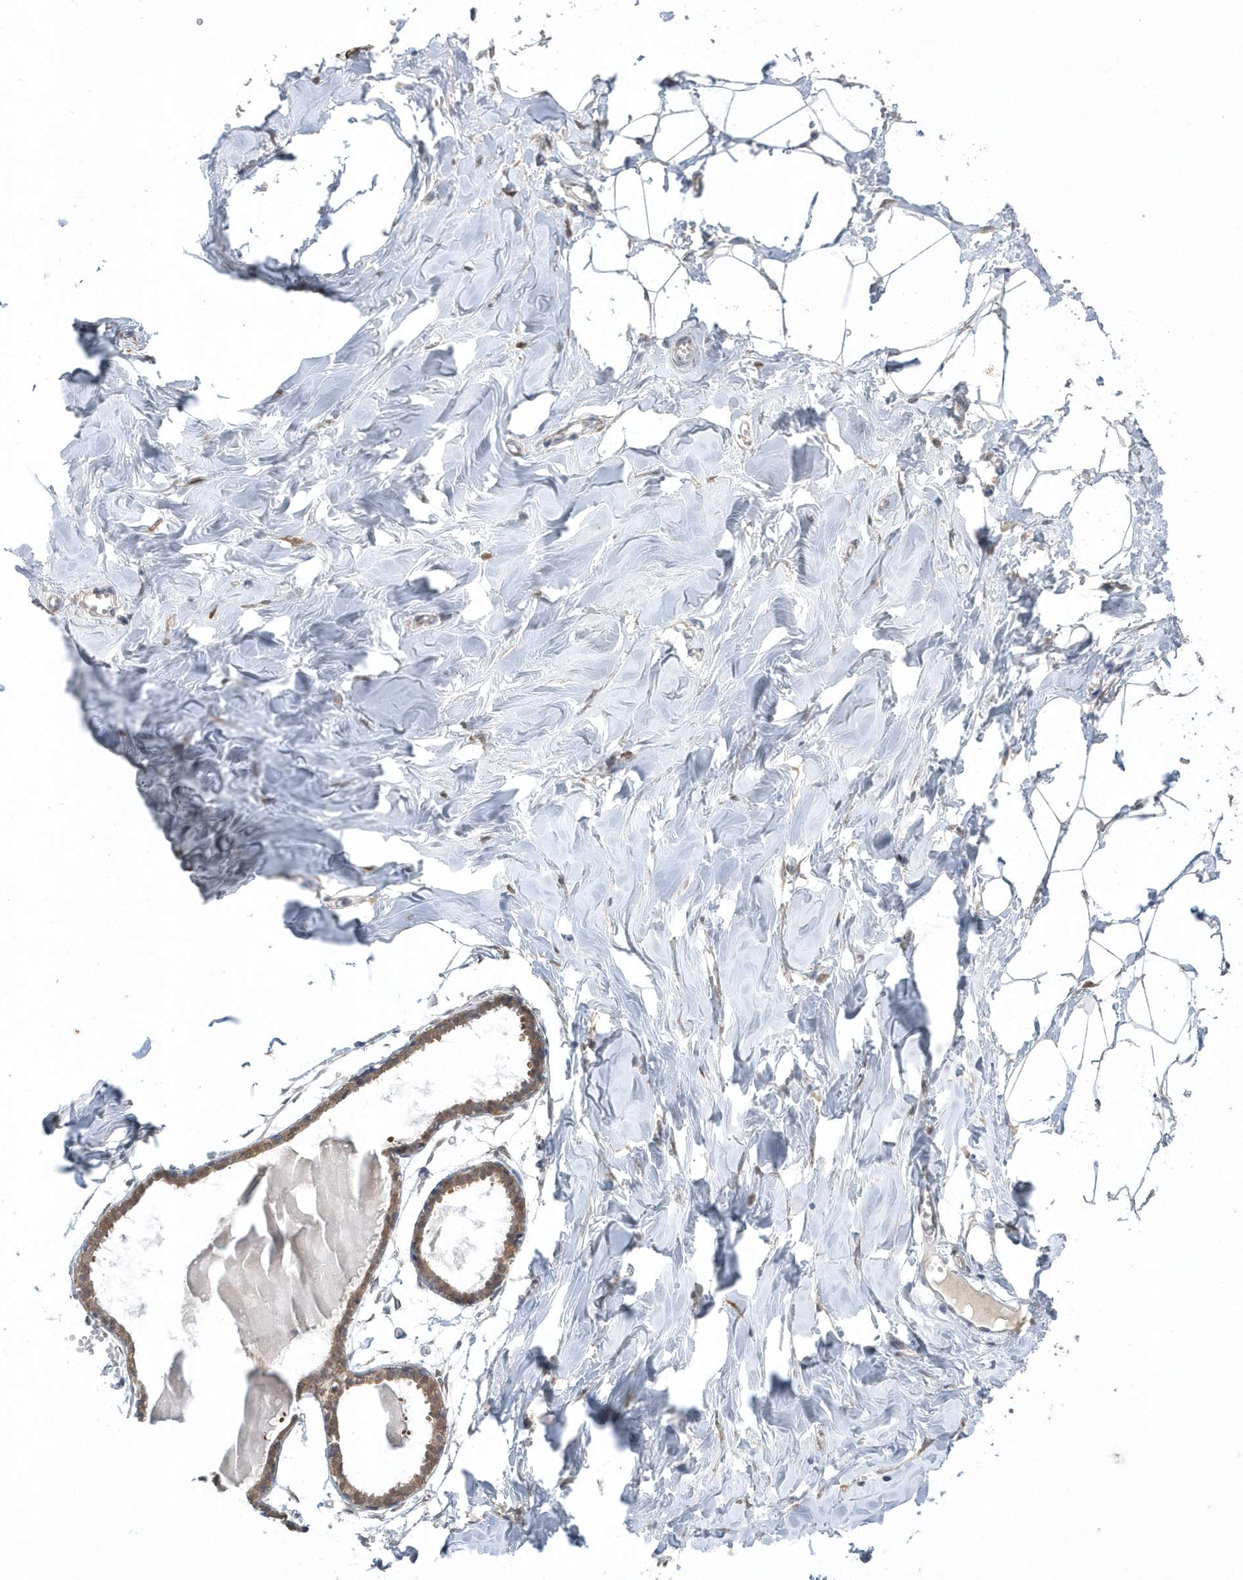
{"staining": {"intensity": "weak", "quantity": "<25%", "location": "cytoplasmic/membranous"}, "tissue": "breast", "cell_type": "Adipocytes", "image_type": "normal", "snomed": [{"axis": "morphology", "description": "Normal tissue, NOS"}, {"axis": "topography", "description": "Breast"}], "caption": "This is an immunohistochemistry histopathology image of normal human breast. There is no positivity in adipocytes.", "gene": "AKR7A2", "patient": {"sex": "female", "age": 27}}